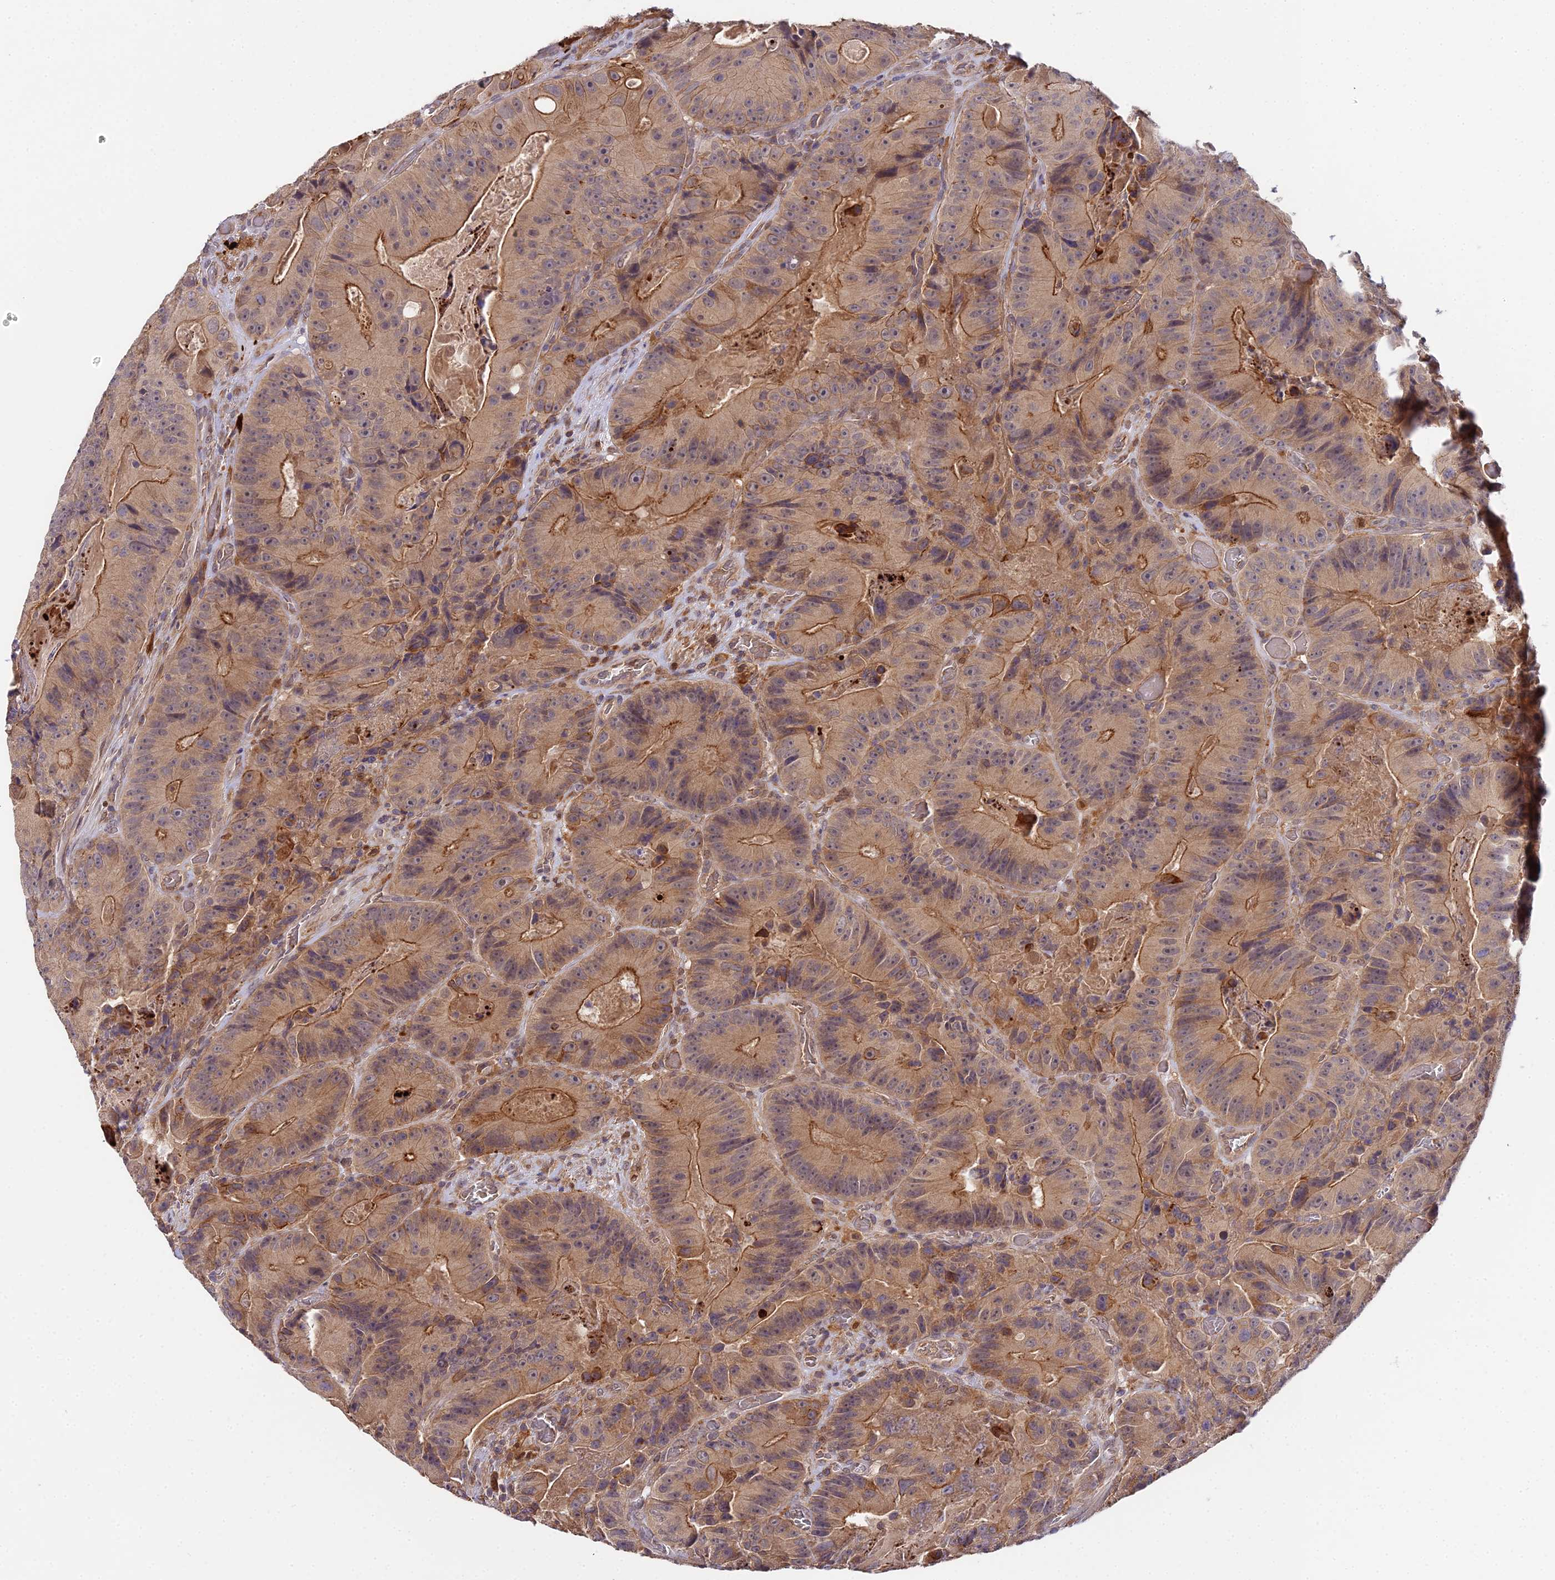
{"staining": {"intensity": "moderate", "quantity": ">75%", "location": "cytoplasmic/membranous"}, "tissue": "colorectal cancer", "cell_type": "Tumor cells", "image_type": "cancer", "snomed": [{"axis": "morphology", "description": "Adenocarcinoma, NOS"}, {"axis": "topography", "description": "Colon"}], "caption": "Approximately >75% of tumor cells in adenocarcinoma (colorectal) show moderate cytoplasmic/membranous protein staining as visualized by brown immunohistochemical staining.", "gene": "ZBED8", "patient": {"sex": "female", "age": 86}}